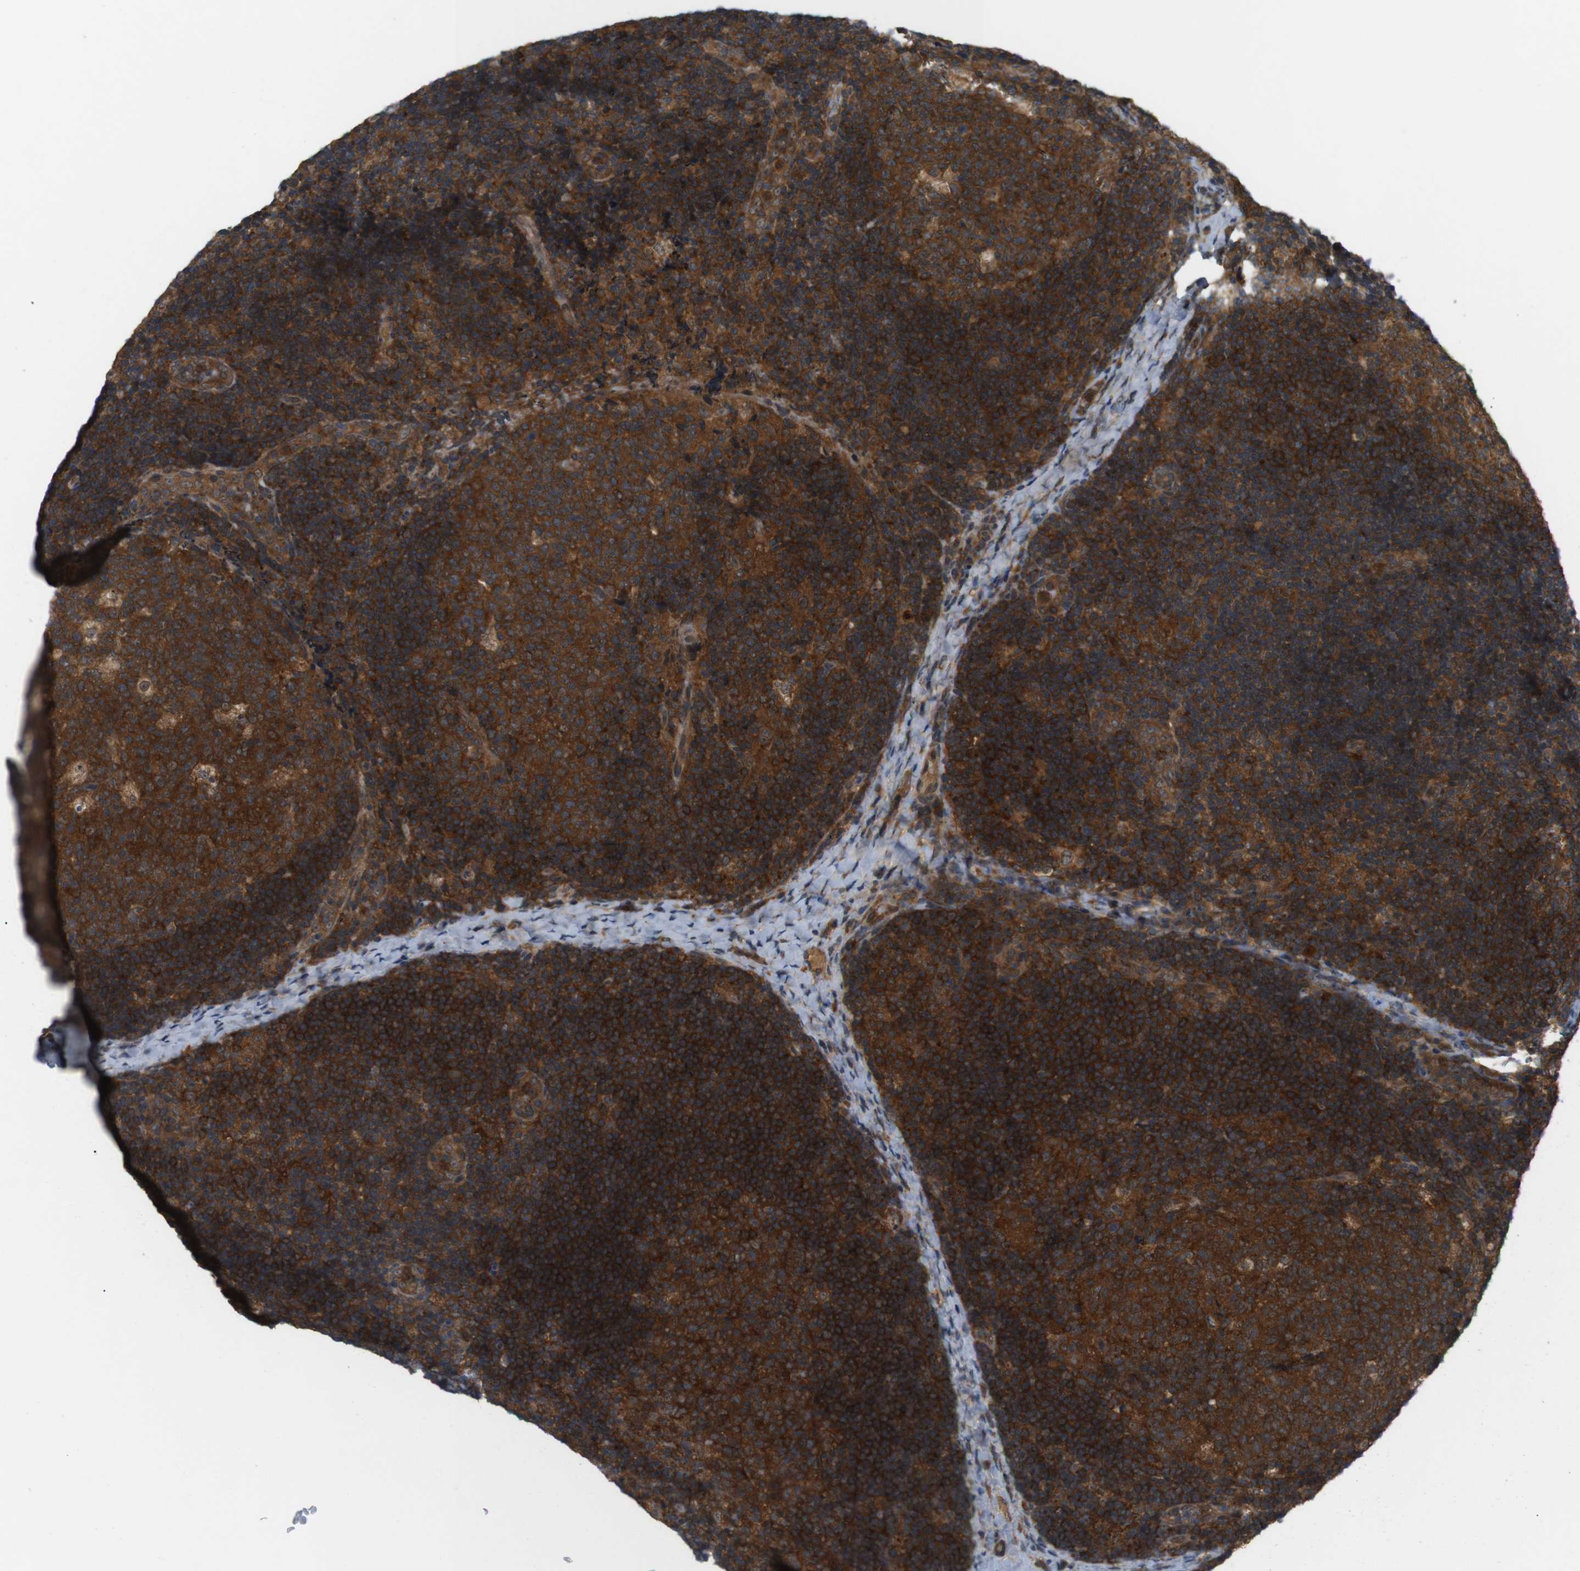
{"staining": {"intensity": "strong", "quantity": ">75%", "location": "cytoplasmic/membranous"}, "tissue": "lymph node", "cell_type": "Germinal center cells", "image_type": "normal", "snomed": [{"axis": "morphology", "description": "Normal tissue, NOS"}, {"axis": "topography", "description": "Lymph node"}], "caption": "High-power microscopy captured an immunohistochemistry image of unremarkable lymph node, revealing strong cytoplasmic/membranous expression in approximately >75% of germinal center cells. Immunohistochemistry stains the protein of interest in brown and the nuclei are stained blue.", "gene": "NFKBIE", "patient": {"sex": "female", "age": 14}}